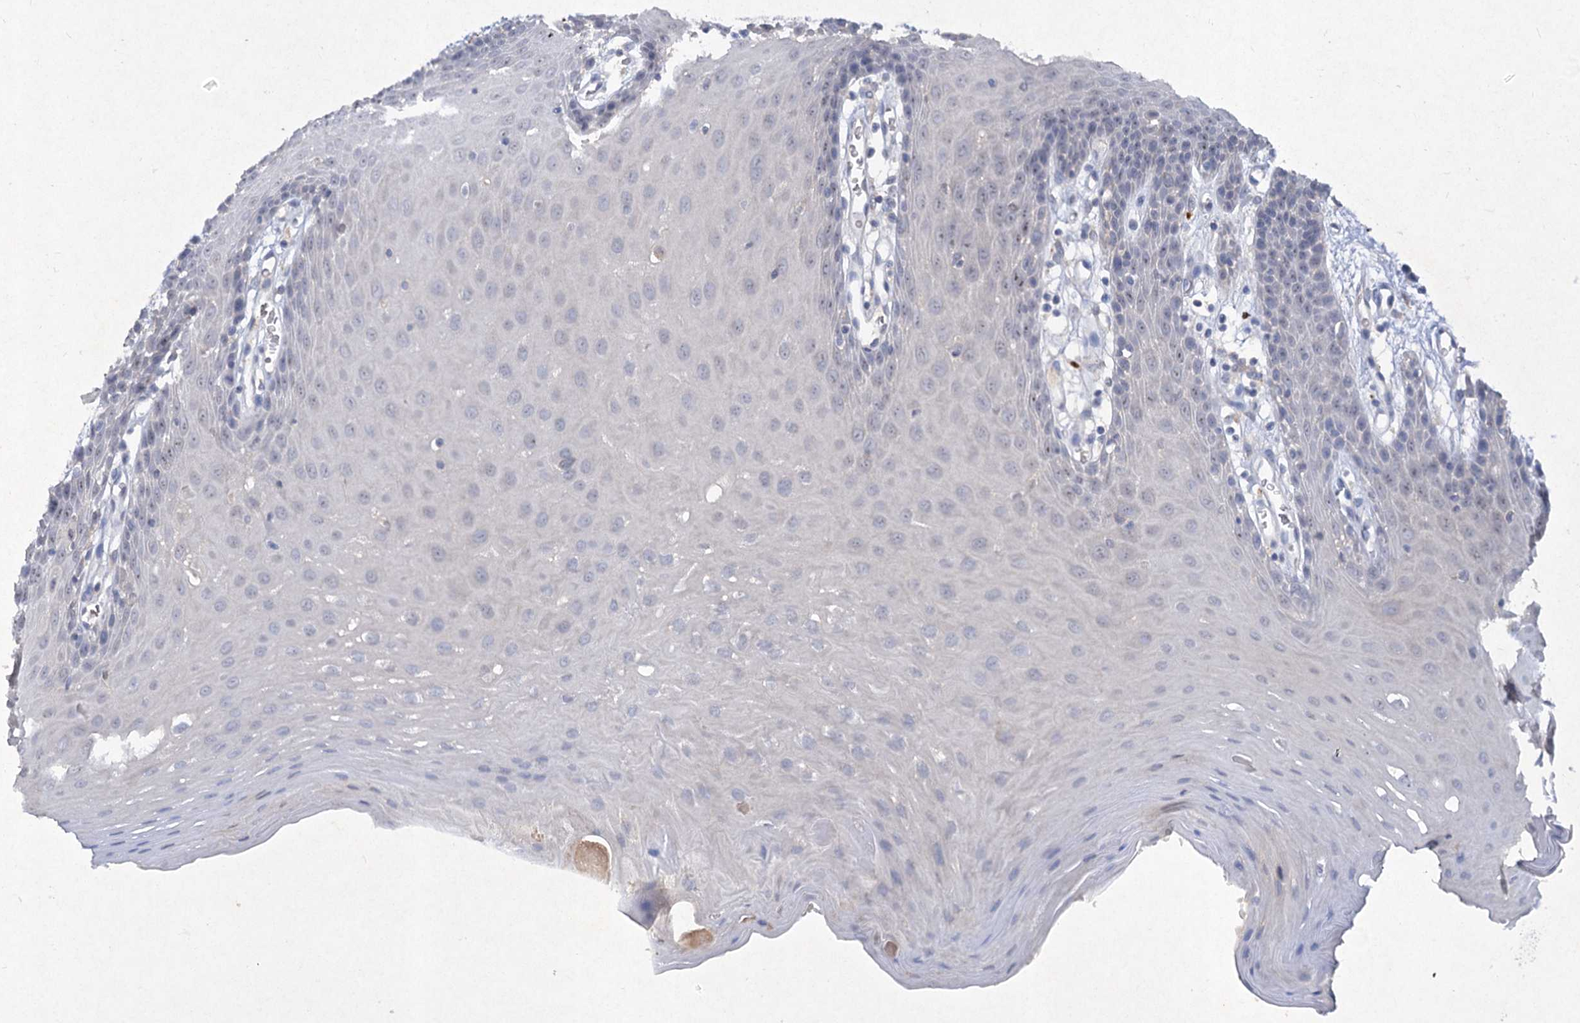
{"staining": {"intensity": "negative", "quantity": "none", "location": "none"}, "tissue": "oral mucosa", "cell_type": "Squamous epithelial cells", "image_type": "normal", "snomed": [{"axis": "morphology", "description": "Normal tissue, NOS"}, {"axis": "topography", "description": "Skeletal muscle"}, {"axis": "topography", "description": "Oral tissue"}, {"axis": "topography", "description": "Salivary gland"}, {"axis": "topography", "description": "Peripheral nerve tissue"}], "caption": "IHC image of normal oral mucosa: oral mucosa stained with DAB (3,3'-diaminobenzidine) displays no significant protein staining in squamous epithelial cells. (DAB immunohistochemistry (IHC) visualized using brightfield microscopy, high magnification).", "gene": "ATP4A", "patient": {"sex": "male", "age": 54}}